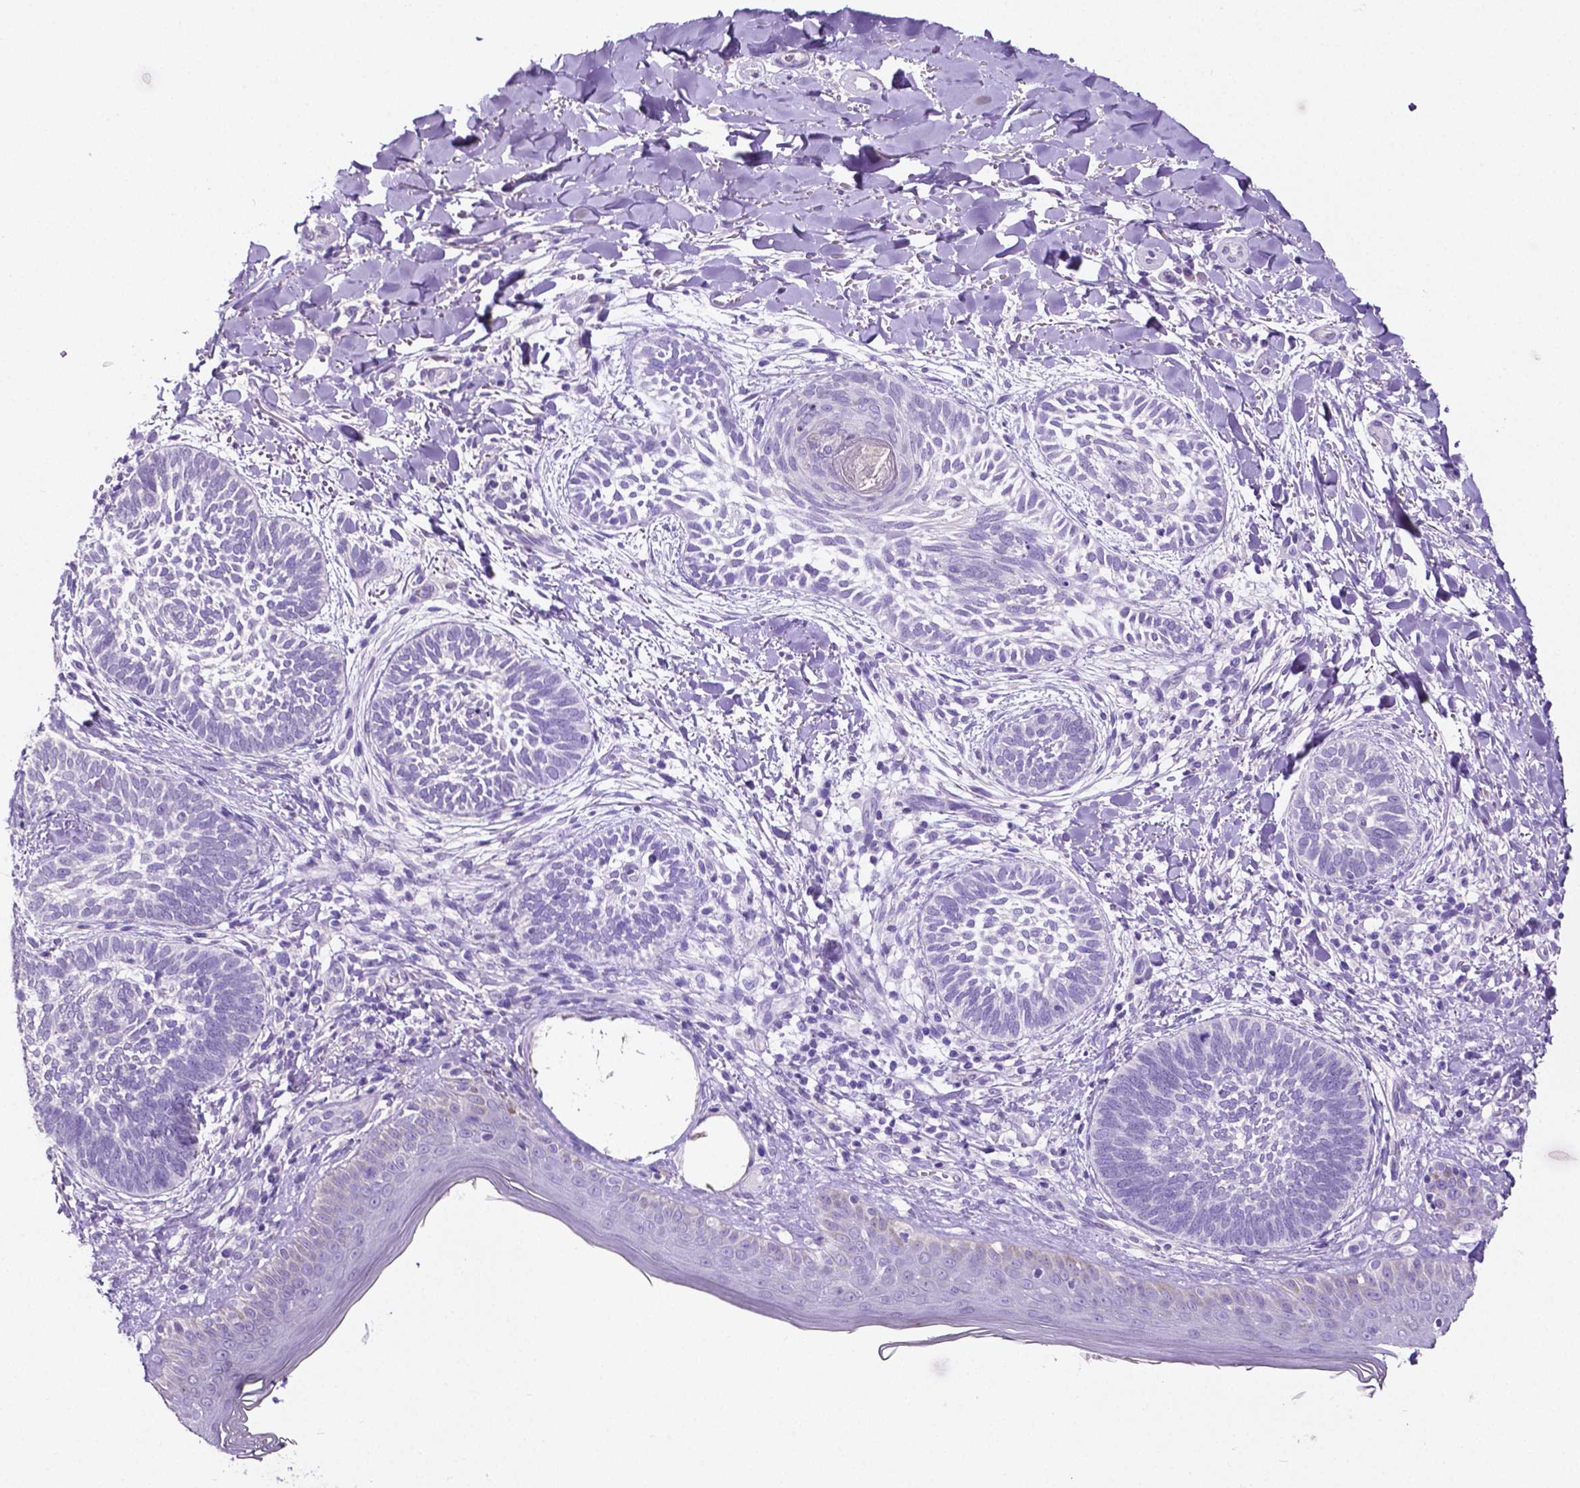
{"staining": {"intensity": "negative", "quantity": "none", "location": "none"}, "tissue": "skin cancer", "cell_type": "Tumor cells", "image_type": "cancer", "snomed": [{"axis": "morphology", "description": "Normal tissue, NOS"}, {"axis": "morphology", "description": "Basal cell carcinoma"}, {"axis": "topography", "description": "Skin"}], "caption": "There is no significant expression in tumor cells of skin basal cell carcinoma.", "gene": "SLC22A2", "patient": {"sex": "male", "age": 46}}